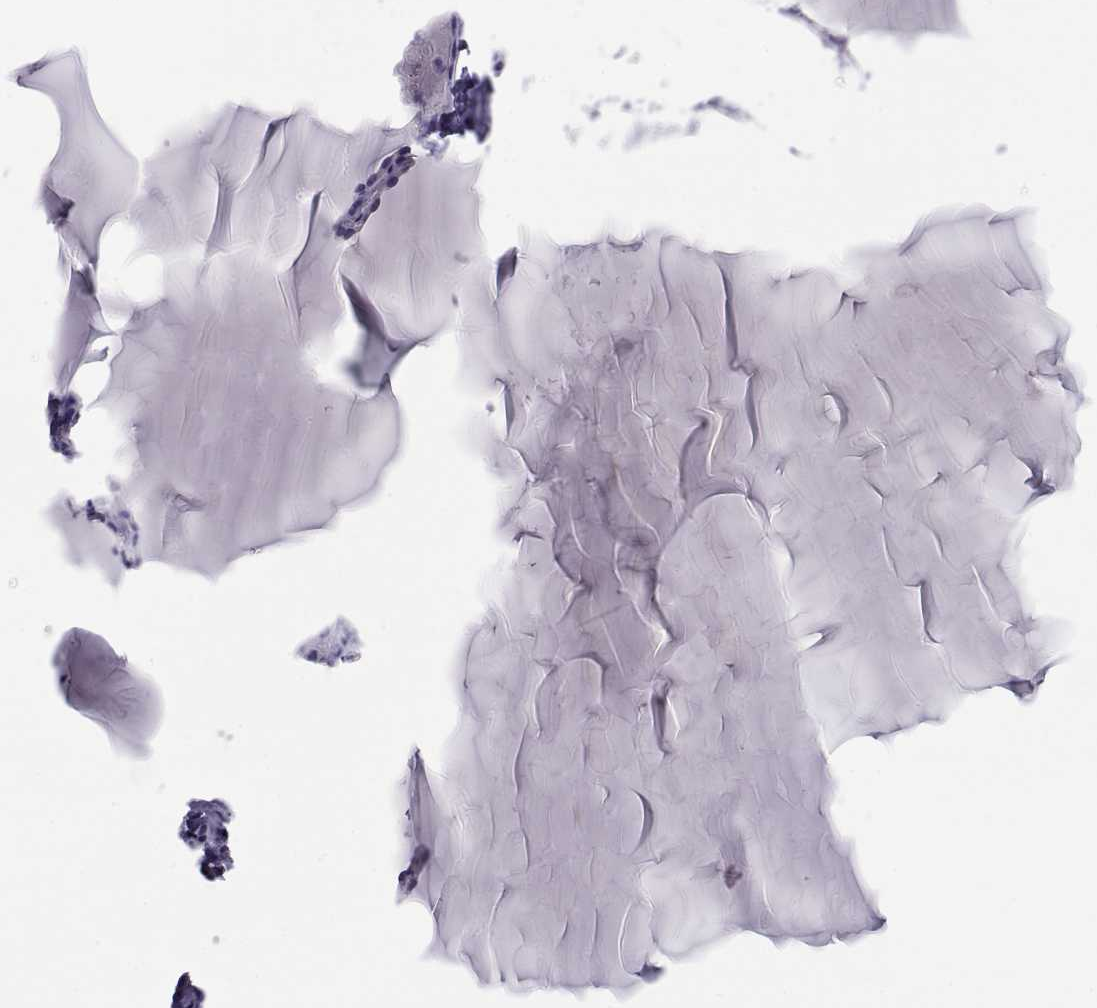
{"staining": {"intensity": "negative", "quantity": "none", "location": "none"}, "tissue": "thyroid gland", "cell_type": "Glandular cells", "image_type": "normal", "snomed": [{"axis": "morphology", "description": "Normal tissue, NOS"}, {"axis": "morphology", "description": "Hyperplasia, NOS"}, {"axis": "topography", "description": "Thyroid gland"}], "caption": "Immunohistochemistry (IHC) micrograph of benign thyroid gland: thyroid gland stained with DAB reveals no significant protein positivity in glandular cells. (Stains: DAB immunohistochemistry with hematoxylin counter stain, Microscopy: brightfield microscopy at high magnification).", "gene": "MAGEB1", "patient": {"sex": "female", "age": 27}}